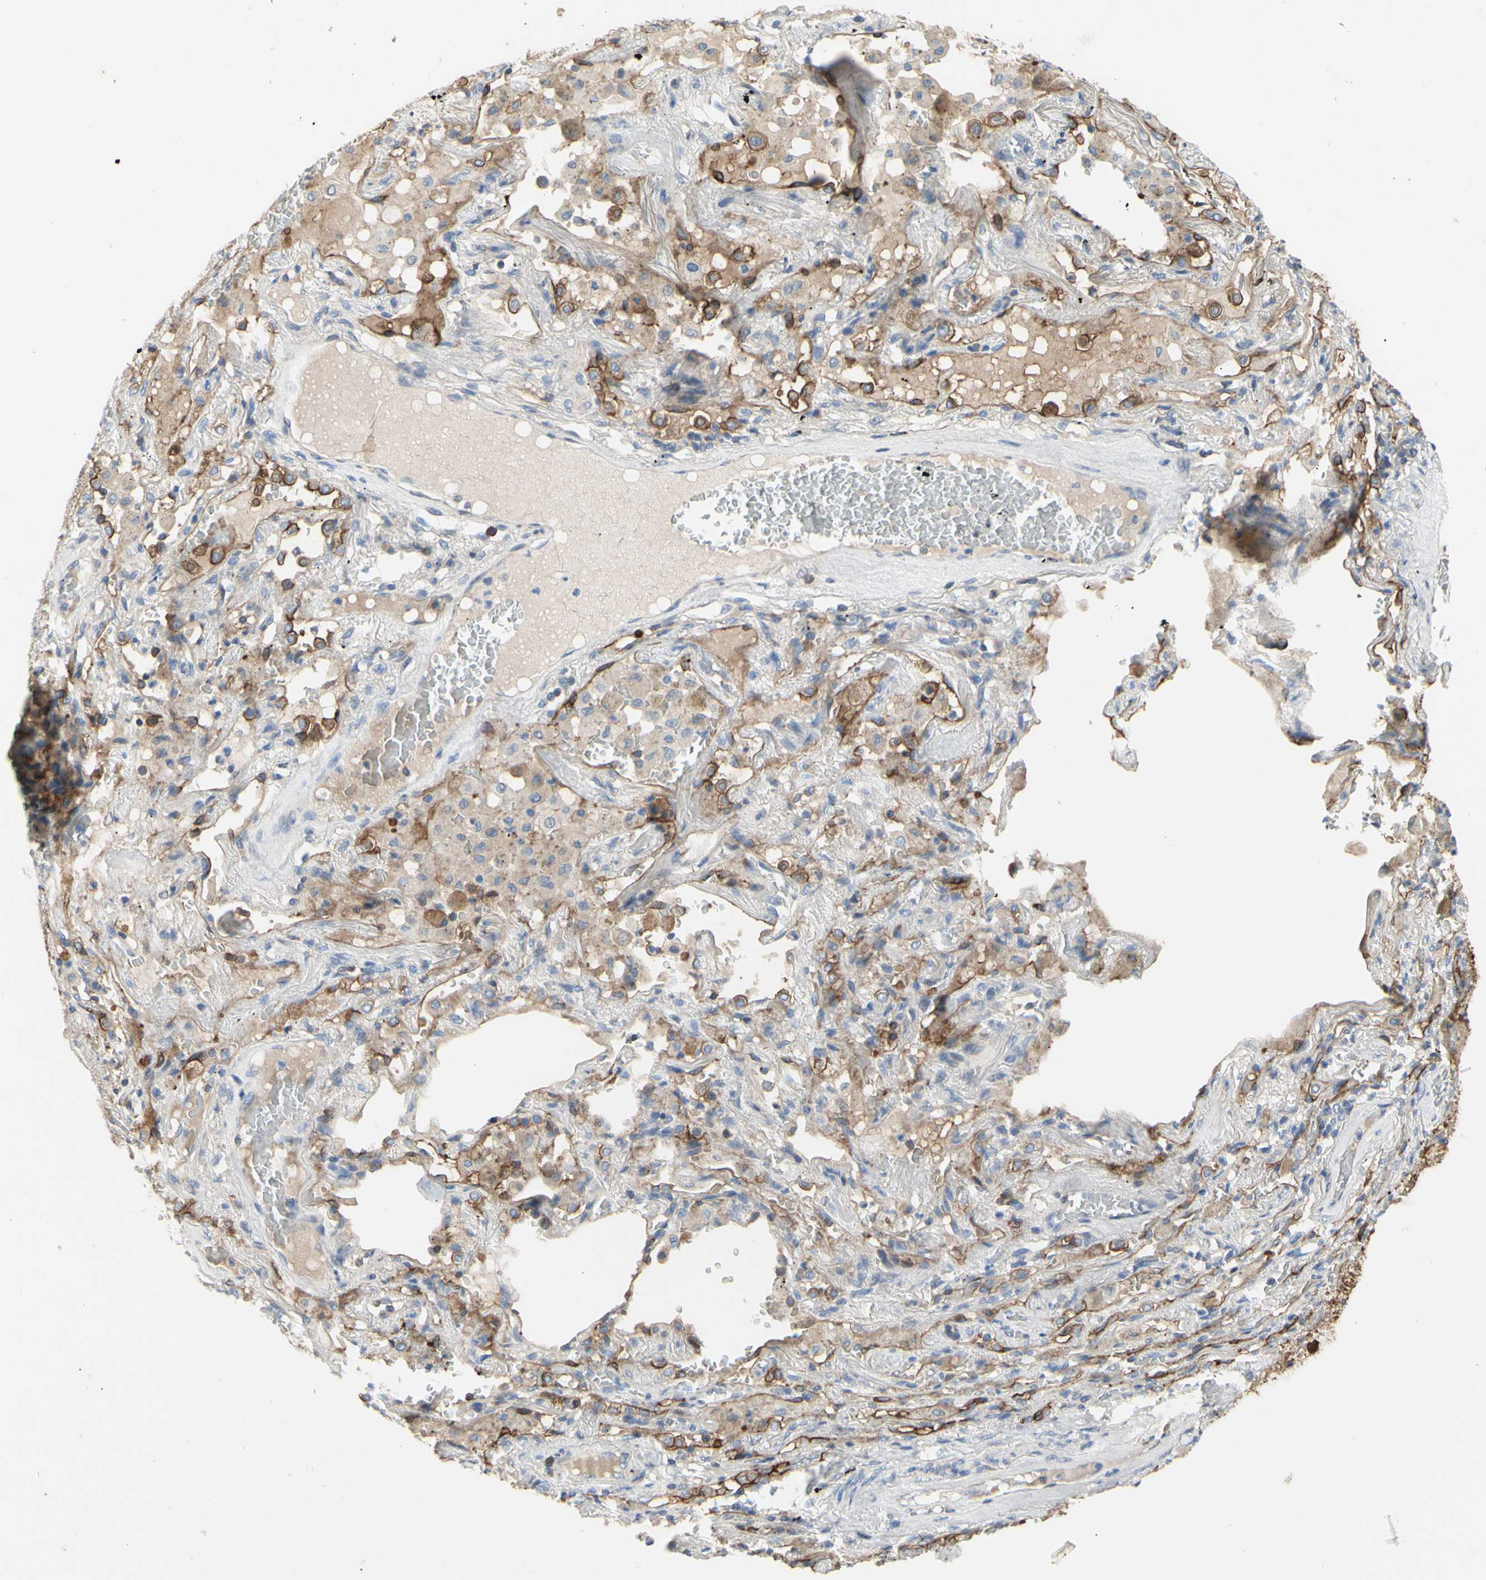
{"staining": {"intensity": "moderate", "quantity": ">75%", "location": "cytoplasmic/membranous"}, "tissue": "lung cancer", "cell_type": "Tumor cells", "image_type": "cancer", "snomed": [{"axis": "morphology", "description": "Squamous cell carcinoma, NOS"}, {"axis": "topography", "description": "Lung"}], "caption": "Protein staining displays moderate cytoplasmic/membranous expression in approximately >75% of tumor cells in lung cancer. The protein of interest is stained brown, and the nuclei are stained in blue (DAB (3,3'-diaminobenzidine) IHC with brightfield microscopy, high magnification).", "gene": "MUC1", "patient": {"sex": "male", "age": 57}}